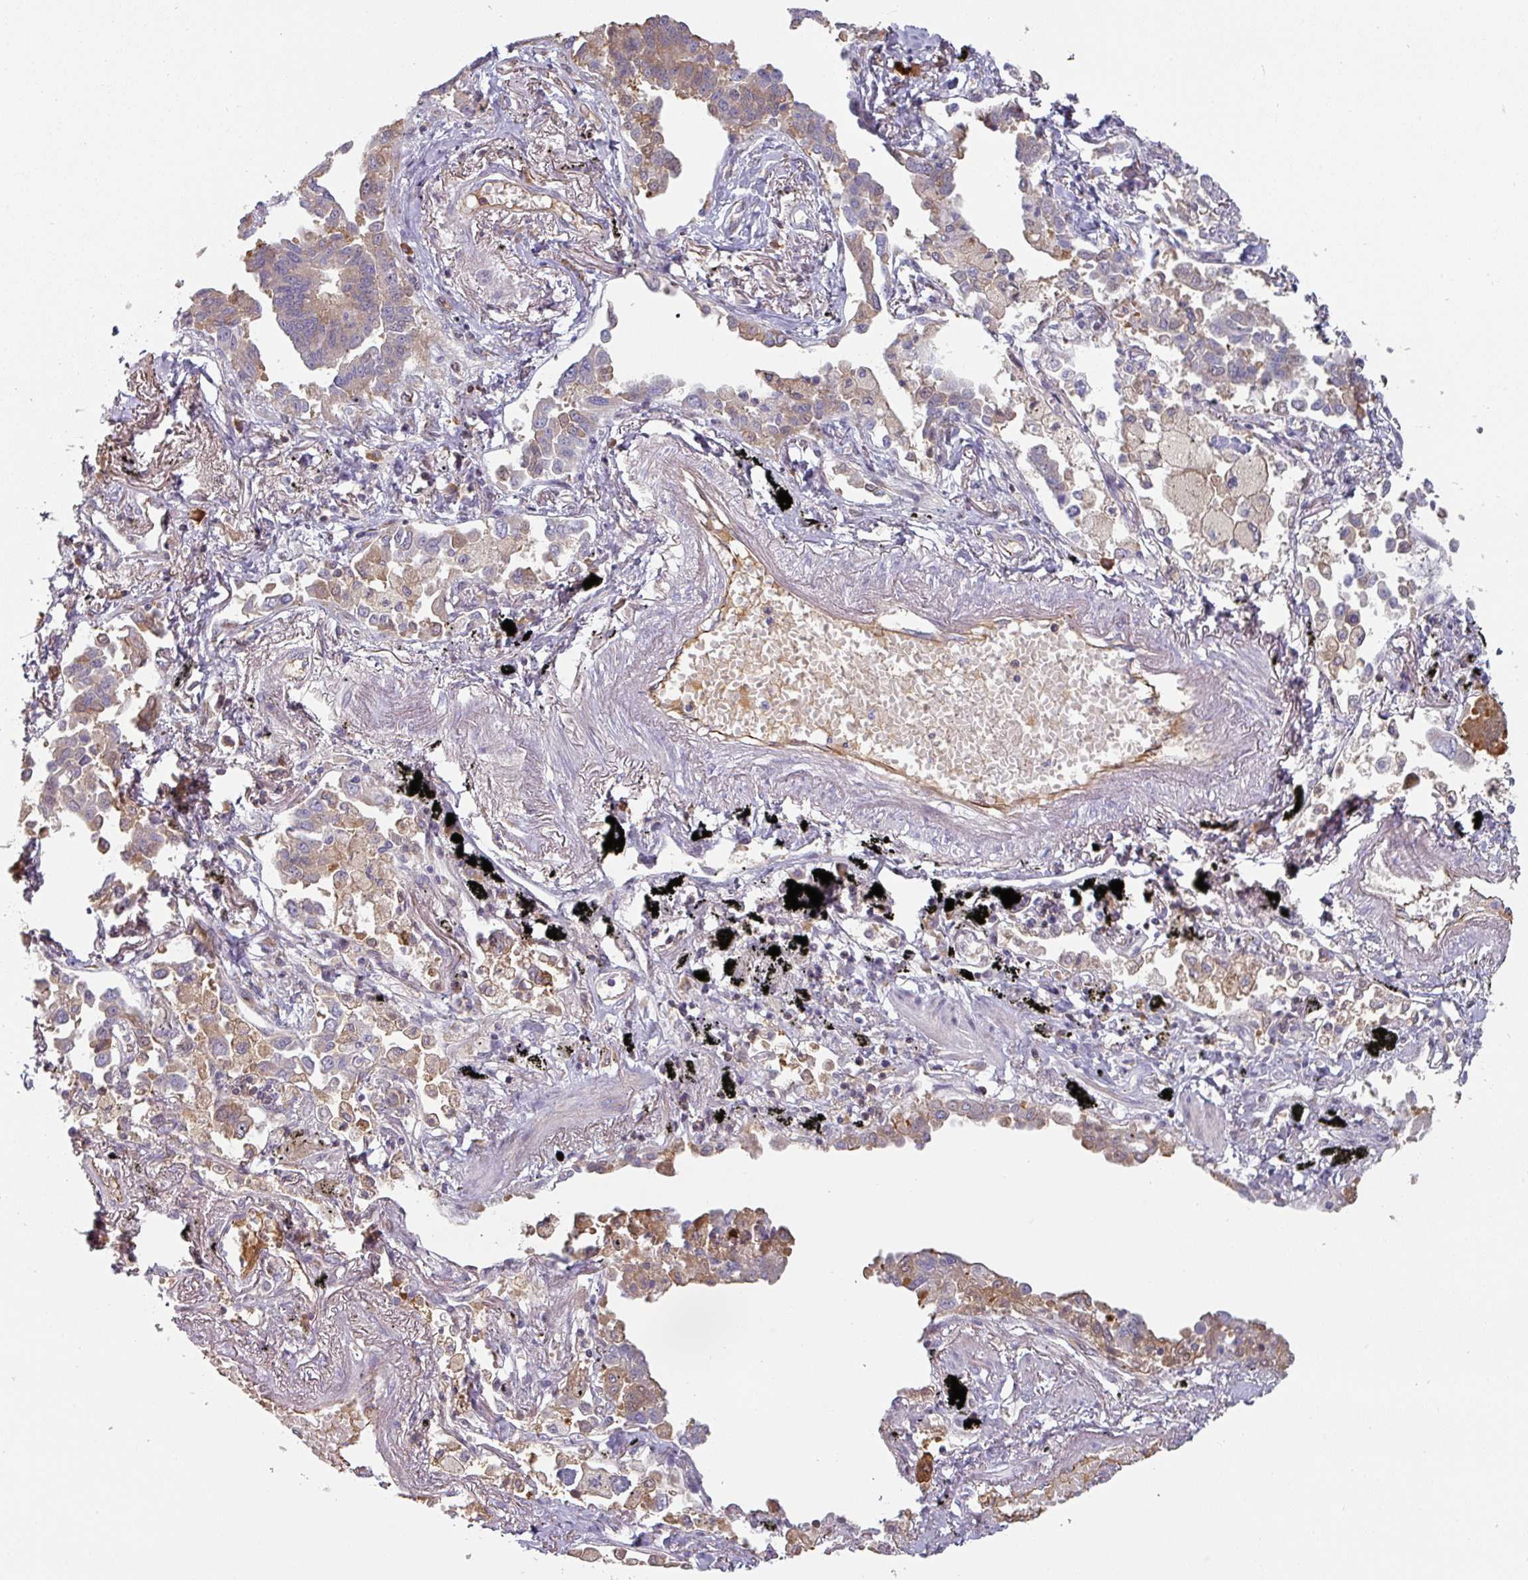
{"staining": {"intensity": "moderate", "quantity": "25%-75%", "location": "cytoplasmic/membranous,nuclear"}, "tissue": "lung cancer", "cell_type": "Tumor cells", "image_type": "cancer", "snomed": [{"axis": "morphology", "description": "Adenocarcinoma, NOS"}, {"axis": "topography", "description": "Lung"}], "caption": "Immunohistochemistry (IHC) histopathology image of neoplastic tissue: human lung cancer stained using immunohistochemistry shows medium levels of moderate protein expression localized specifically in the cytoplasmic/membranous and nuclear of tumor cells, appearing as a cytoplasmic/membranous and nuclear brown color.", "gene": "CEP78", "patient": {"sex": "male", "age": 67}}